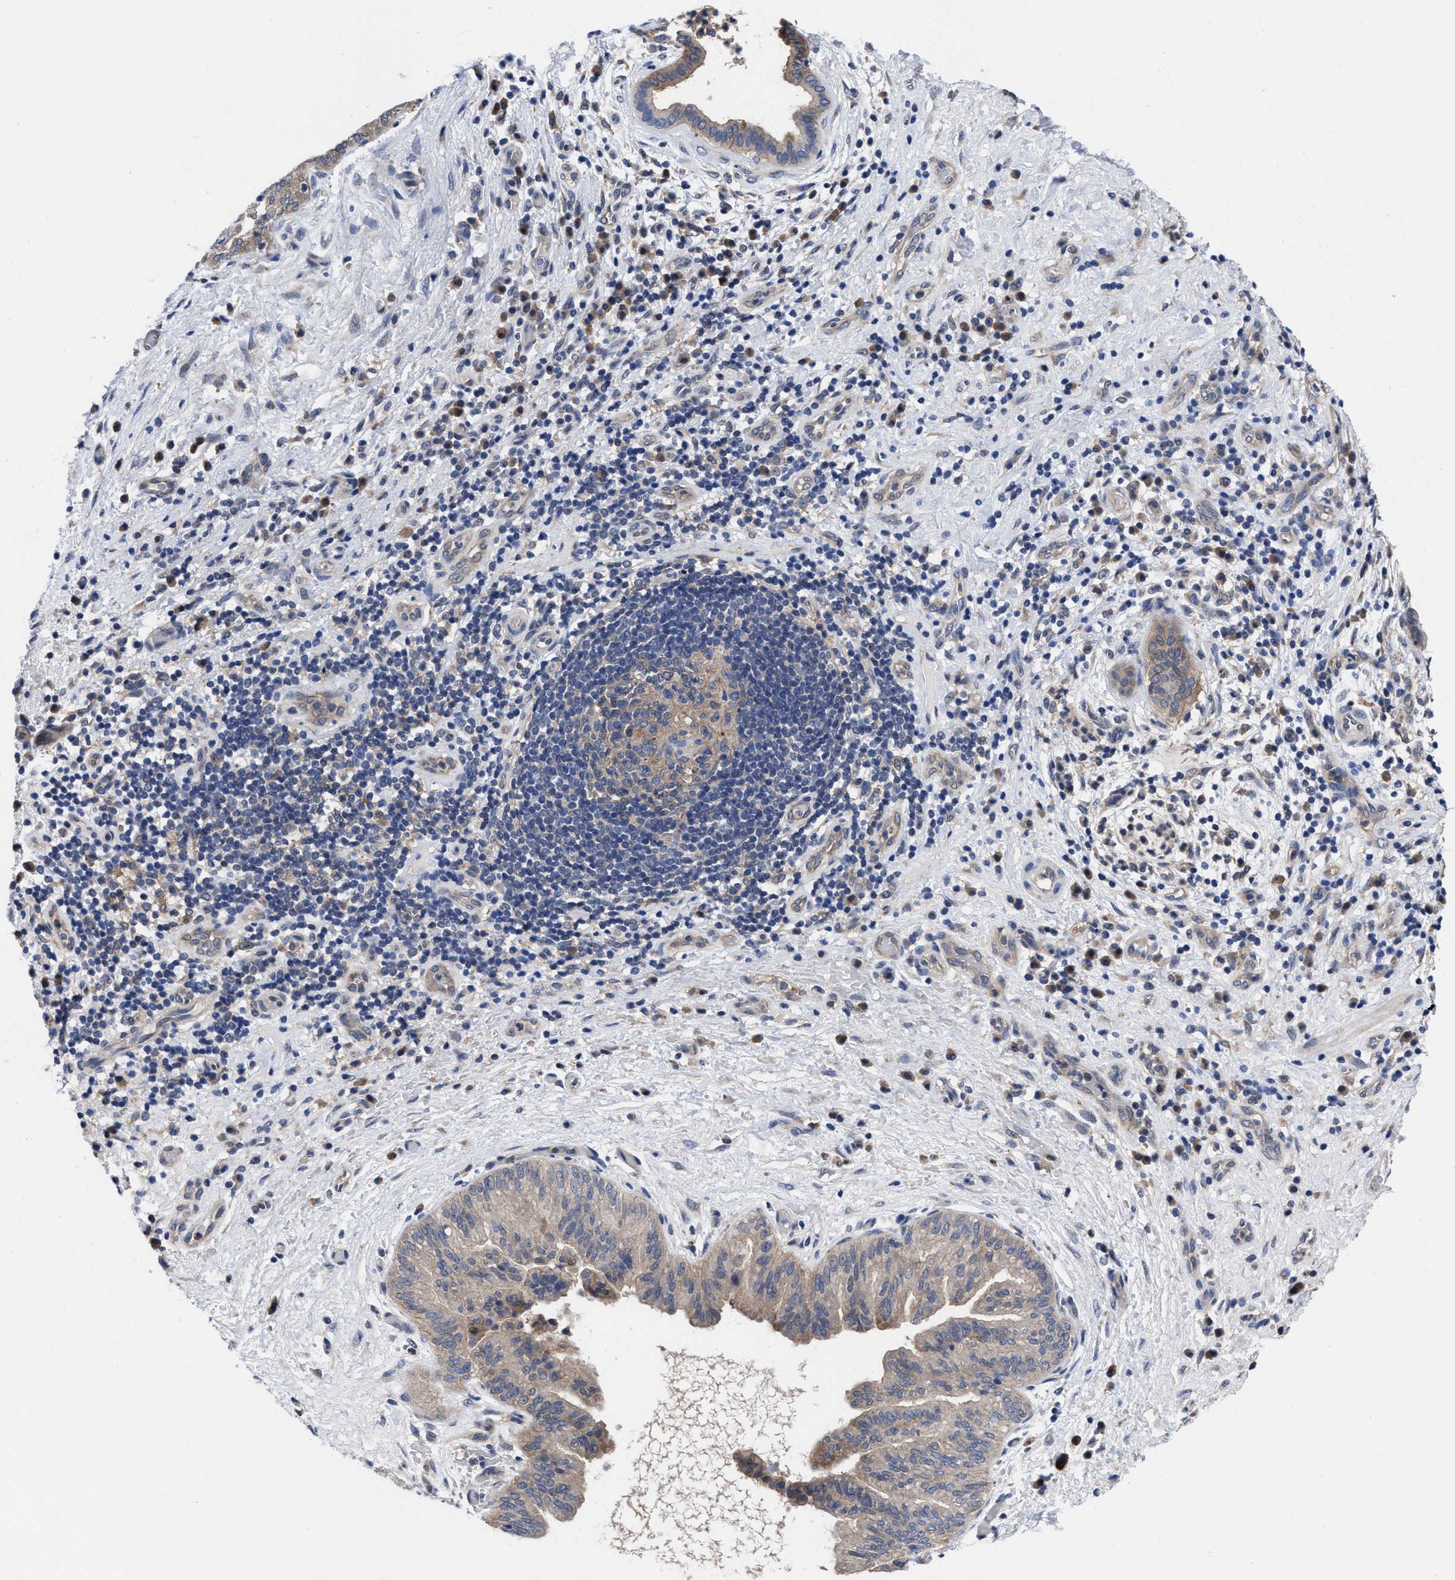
{"staining": {"intensity": "weak", "quantity": "<25%", "location": "cytoplasmic/membranous"}, "tissue": "liver cancer", "cell_type": "Tumor cells", "image_type": "cancer", "snomed": [{"axis": "morphology", "description": "Cholangiocarcinoma"}, {"axis": "topography", "description": "Liver"}], "caption": "The immunohistochemistry image has no significant expression in tumor cells of liver cancer (cholangiocarcinoma) tissue. The staining was performed using DAB (3,3'-diaminobenzidine) to visualize the protein expression in brown, while the nuclei were stained in blue with hematoxylin (Magnification: 20x).", "gene": "TXNDC17", "patient": {"sex": "female", "age": 38}}